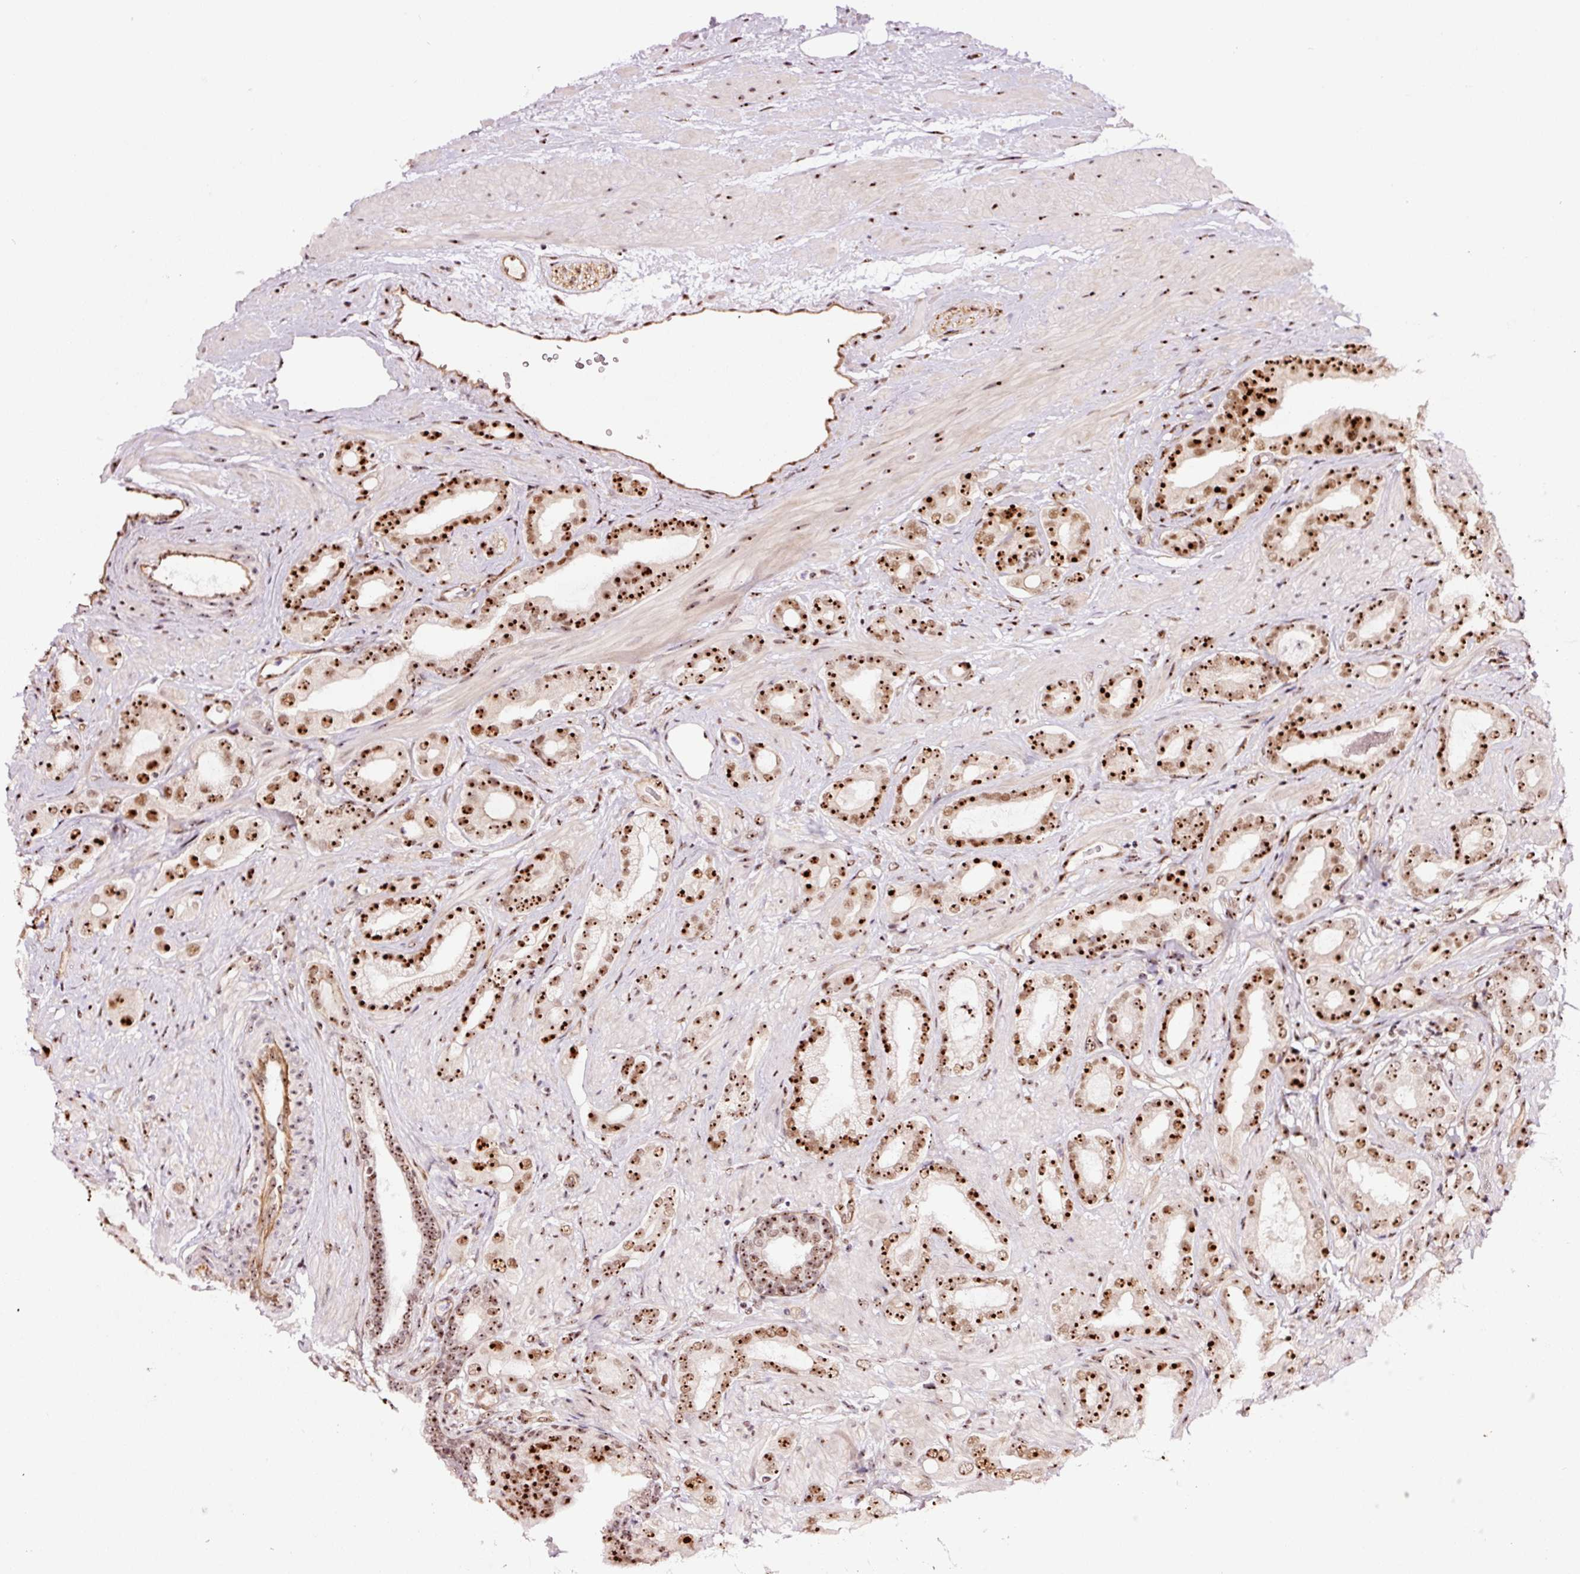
{"staining": {"intensity": "strong", "quantity": ">75%", "location": "nuclear"}, "tissue": "prostate cancer", "cell_type": "Tumor cells", "image_type": "cancer", "snomed": [{"axis": "morphology", "description": "Adenocarcinoma, Low grade"}, {"axis": "topography", "description": "Prostate"}], "caption": "Low-grade adenocarcinoma (prostate) stained for a protein reveals strong nuclear positivity in tumor cells.", "gene": "GNL3", "patient": {"sex": "male", "age": 57}}